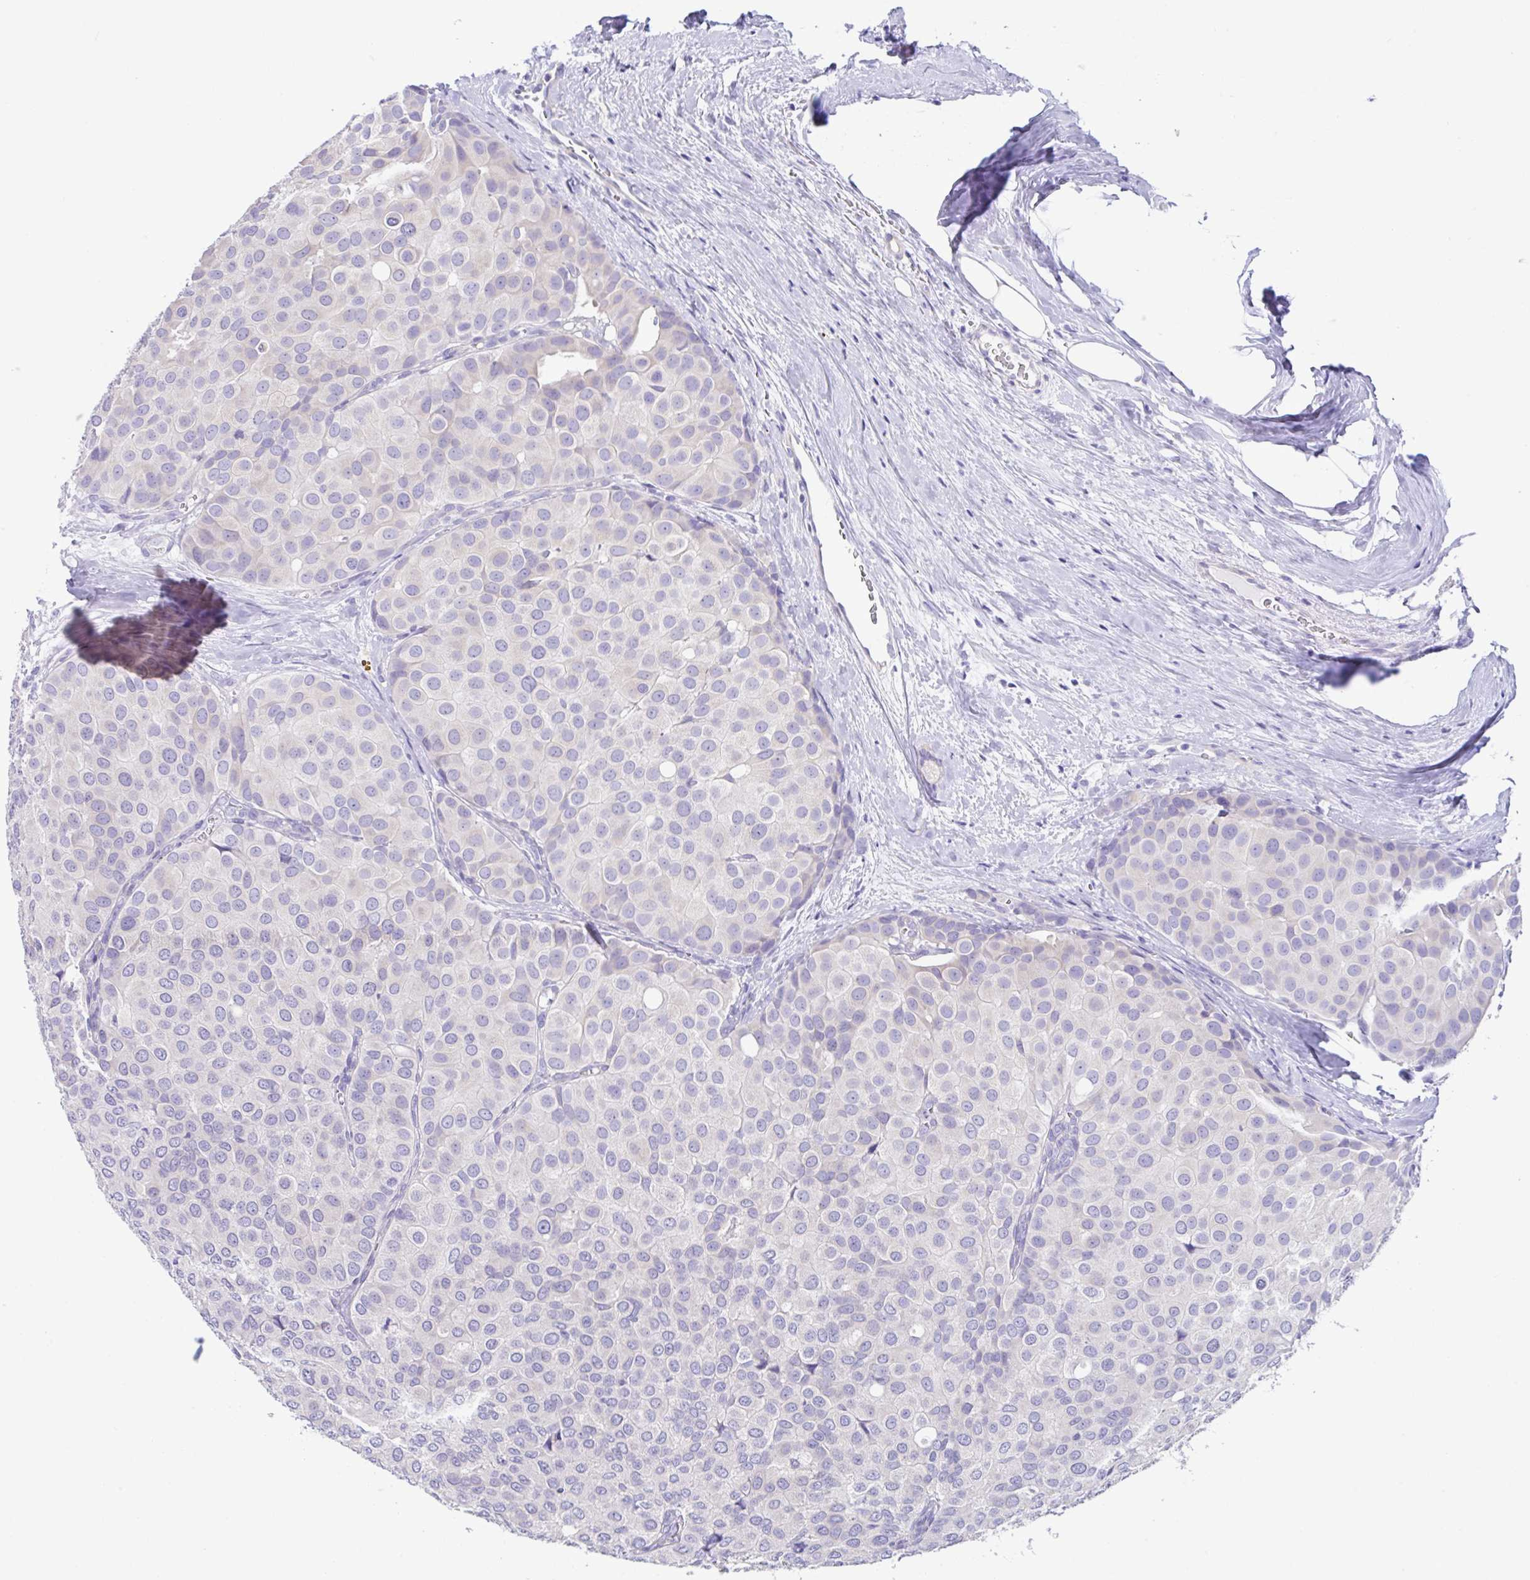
{"staining": {"intensity": "negative", "quantity": "none", "location": "none"}, "tissue": "breast cancer", "cell_type": "Tumor cells", "image_type": "cancer", "snomed": [{"axis": "morphology", "description": "Duct carcinoma"}, {"axis": "topography", "description": "Breast"}], "caption": "Tumor cells are negative for brown protein staining in breast cancer.", "gene": "MED11", "patient": {"sex": "female", "age": 70}}